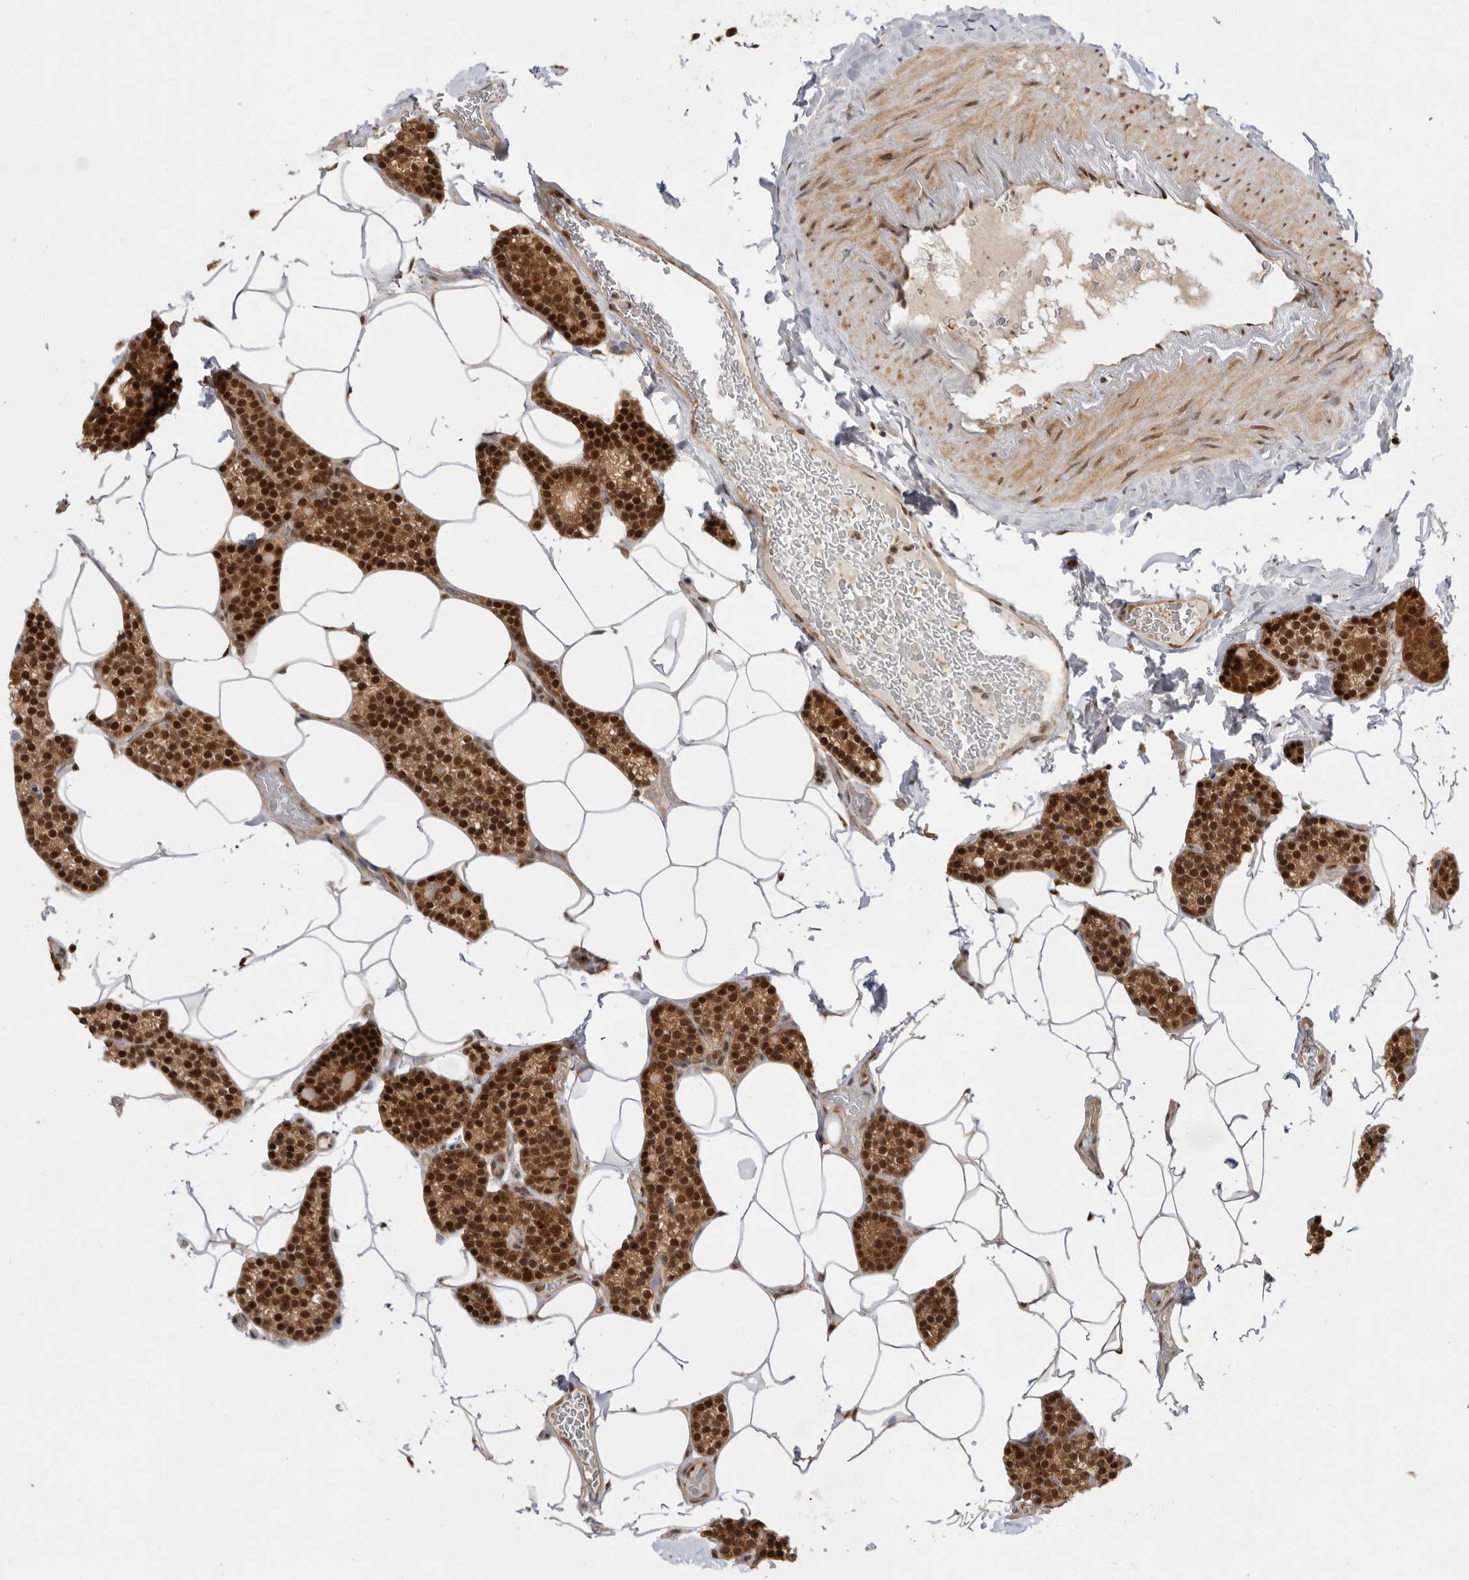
{"staining": {"intensity": "strong", "quantity": ">75%", "location": "cytoplasmic/membranous,nuclear"}, "tissue": "parathyroid gland", "cell_type": "Glandular cells", "image_type": "normal", "snomed": [{"axis": "morphology", "description": "Normal tissue, NOS"}, {"axis": "topography", "description": "Parathyroid gland"}], "caption": "Protein expression analysis of benign human parathyroid gland reveals strong cytoplasmic/membranous,nuclear positivity in about >75% of glandular cells. Immunohistochemistry (ihc) stains the protein in brown and the nuclei are stained blue.", "gene": "ADPRS", "patient": {"sex": "male", "age": 52}}